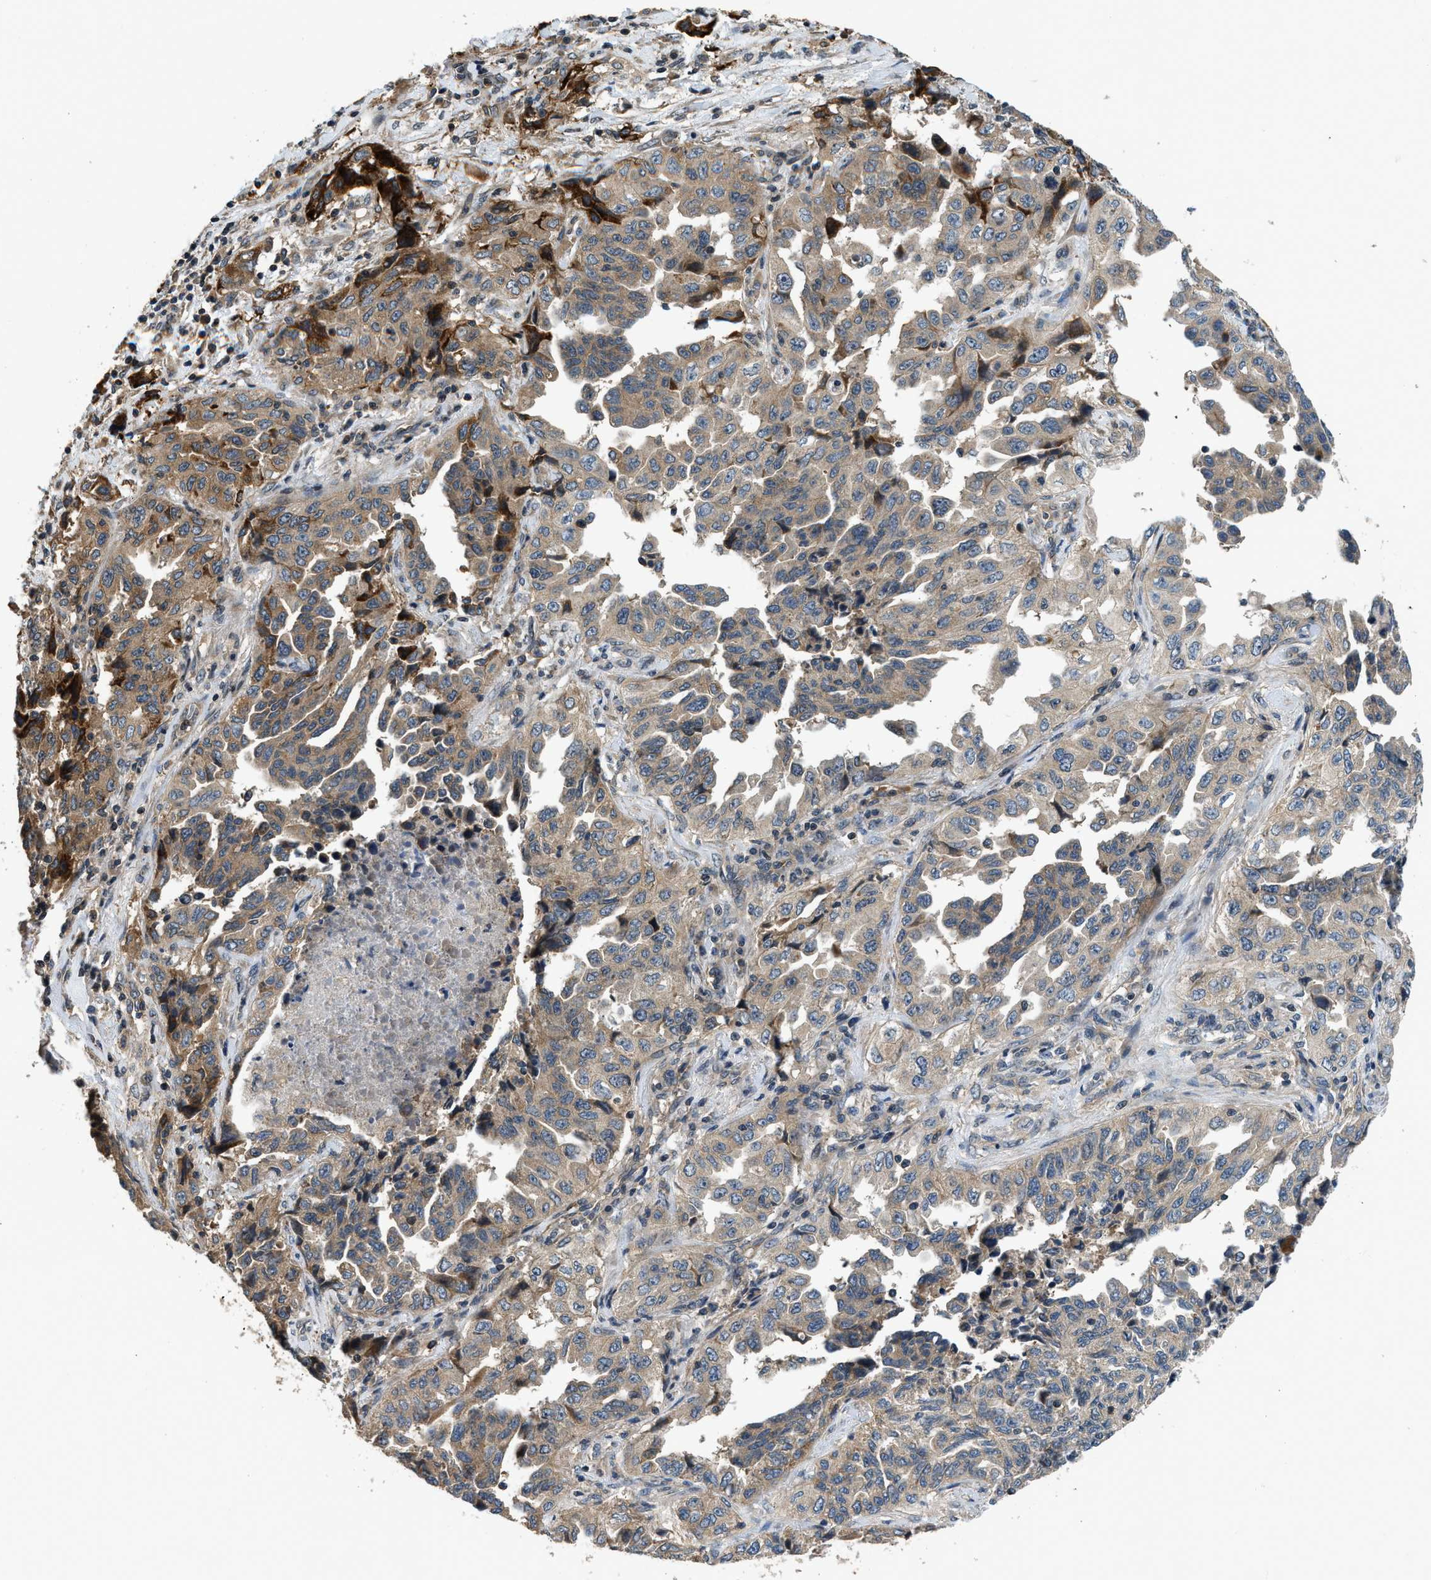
{"staining": {"intensity": "strong", "quantity": "25%-75%", "location": "cytoplasmic/membranous"}, "tissue": "lung cancer", "cell_type": "Tumor cells", "image_type": "cancer", "snomed": [{"axis": "morphology", "description": "Adenocarcinoma, NOS"}, {"axis": "topography", "description": "Lung"}], "caption": "Immunohistochemistry (IHC) staining of adenocarcinoma (lung), which shows high levels of strong cytoplasmic/membranous staining in approximately 25%-75% of tumor cells indicating strong cytoplasmic/membranous protein expression. The staining was performed using DAB (brown) for protein detection and nuclei were counterstained in hematoxylin (blue).", "gene": "IL3RA", "patient": {"sex": "female", "age": 51}}